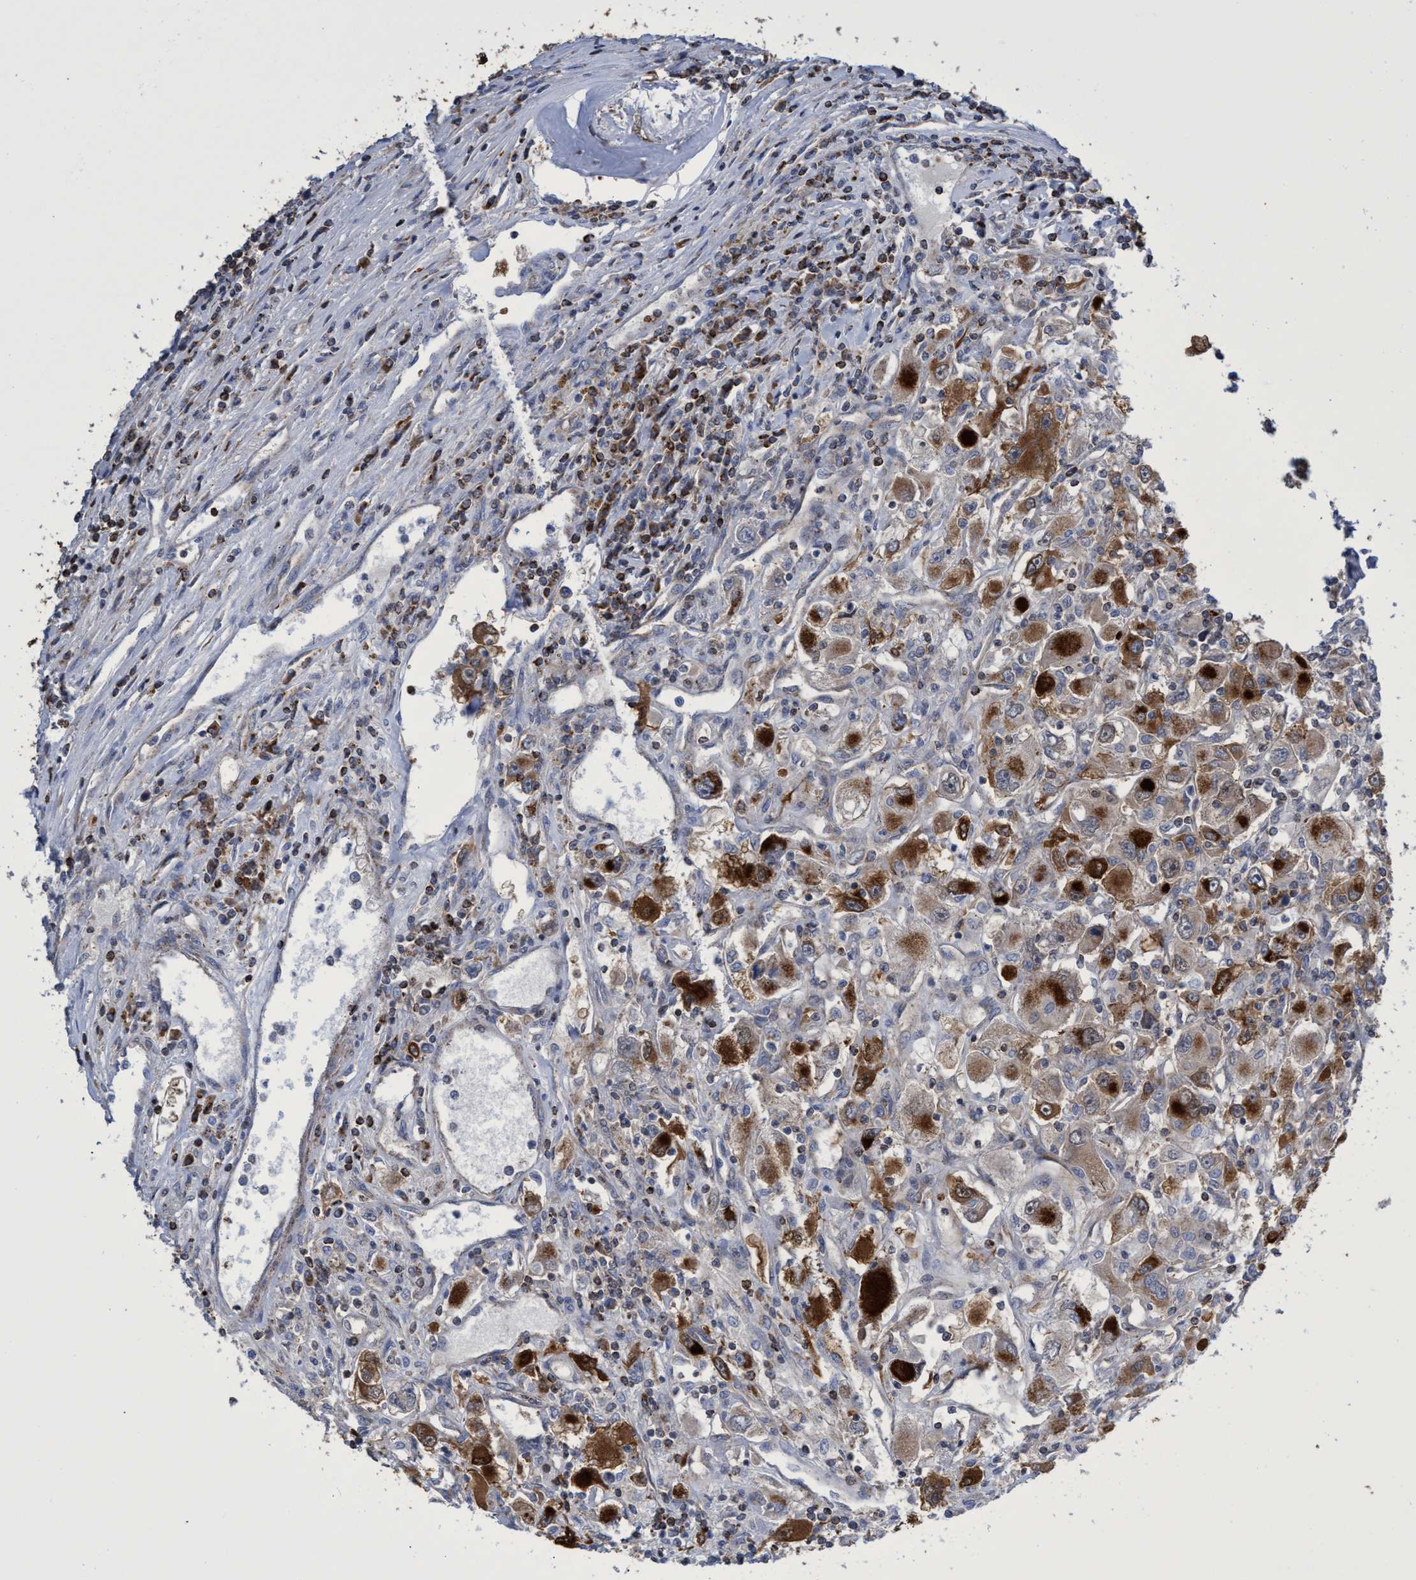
{"staining": {"intensity": "strong", "quantity": "25%-75%", "location": "cytoplasmic/membranous"}, "tissue": "renal cancer", "cell_type": "Tumor cells", "image_type": "cancer", "snomed": [{"axis": "morphology", "description": "Adenocarcinoma, NOS"}, {"axis": "topography", "description": "Kidney"}], "caption": "This is an image of immunohistochemistry staining of renal cancer (adenocarcinoma), which shows strong expression in the cytoplasmic/membranous of tumor cells.", "gene": "CRYZ", "patient": {"sex": "female", "age": 52}}